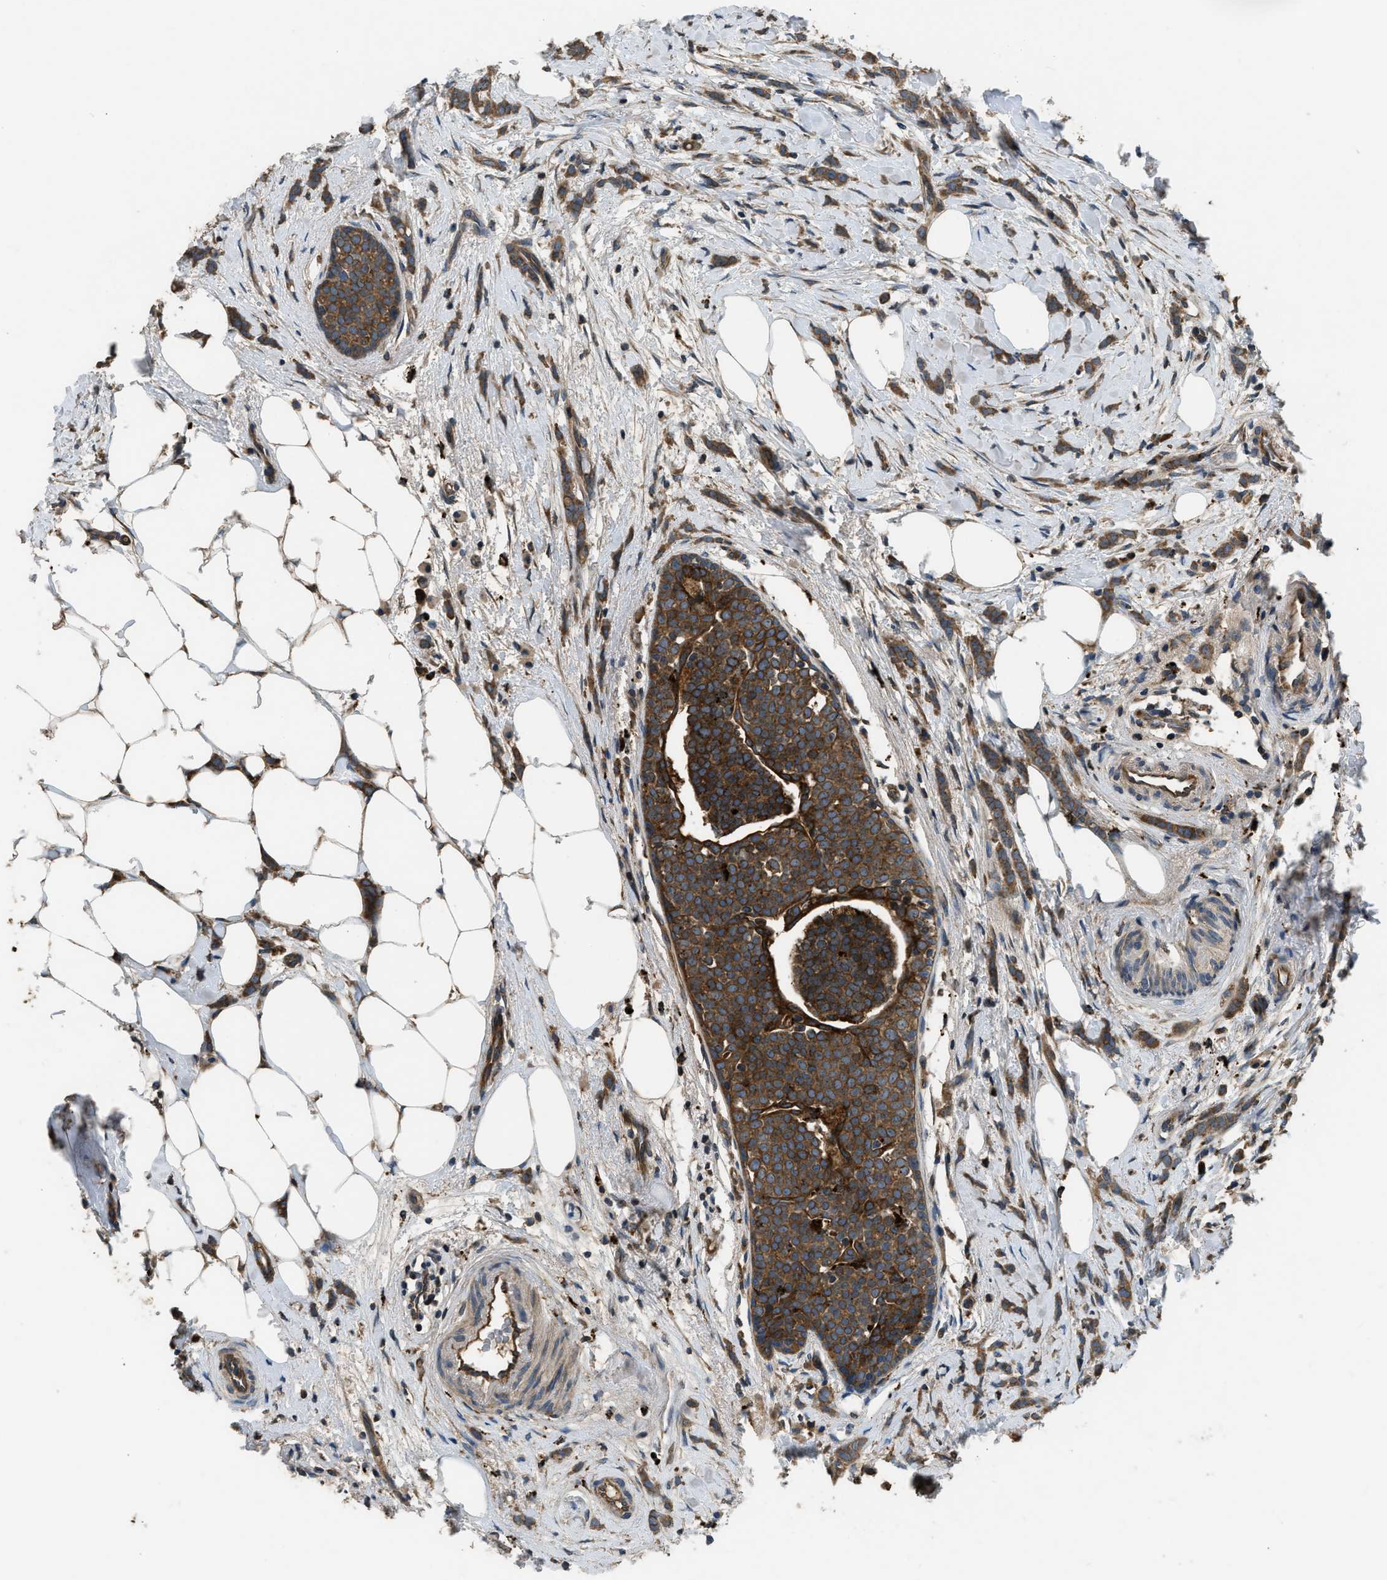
{"staining": {"intensity": "moderate", "quantity": ">75%", "location": "cytoplasmic/membranous"}, "tissue": "breast cancer", "cell_type": "Tumor cells", "image_type": "cancer", "snomed": [{"axis": "morphology", "description": "Lobular carcinoma, in situ"}, {"axis": "morphology", "description": "Lobular carcinoma"}, {"axis": "topography", "description": "Breast"}], "caption": "Immunohistochemical staining of human breast lobular carcinoma in situ shows medium levels of moderate cytoplasmic/membranous staining in approximately >75% of tumor cells. (IHC, brightfield microscopy, high magnification).", "gene": "GGH", "patient": {"sex": "female", "age": 41}}